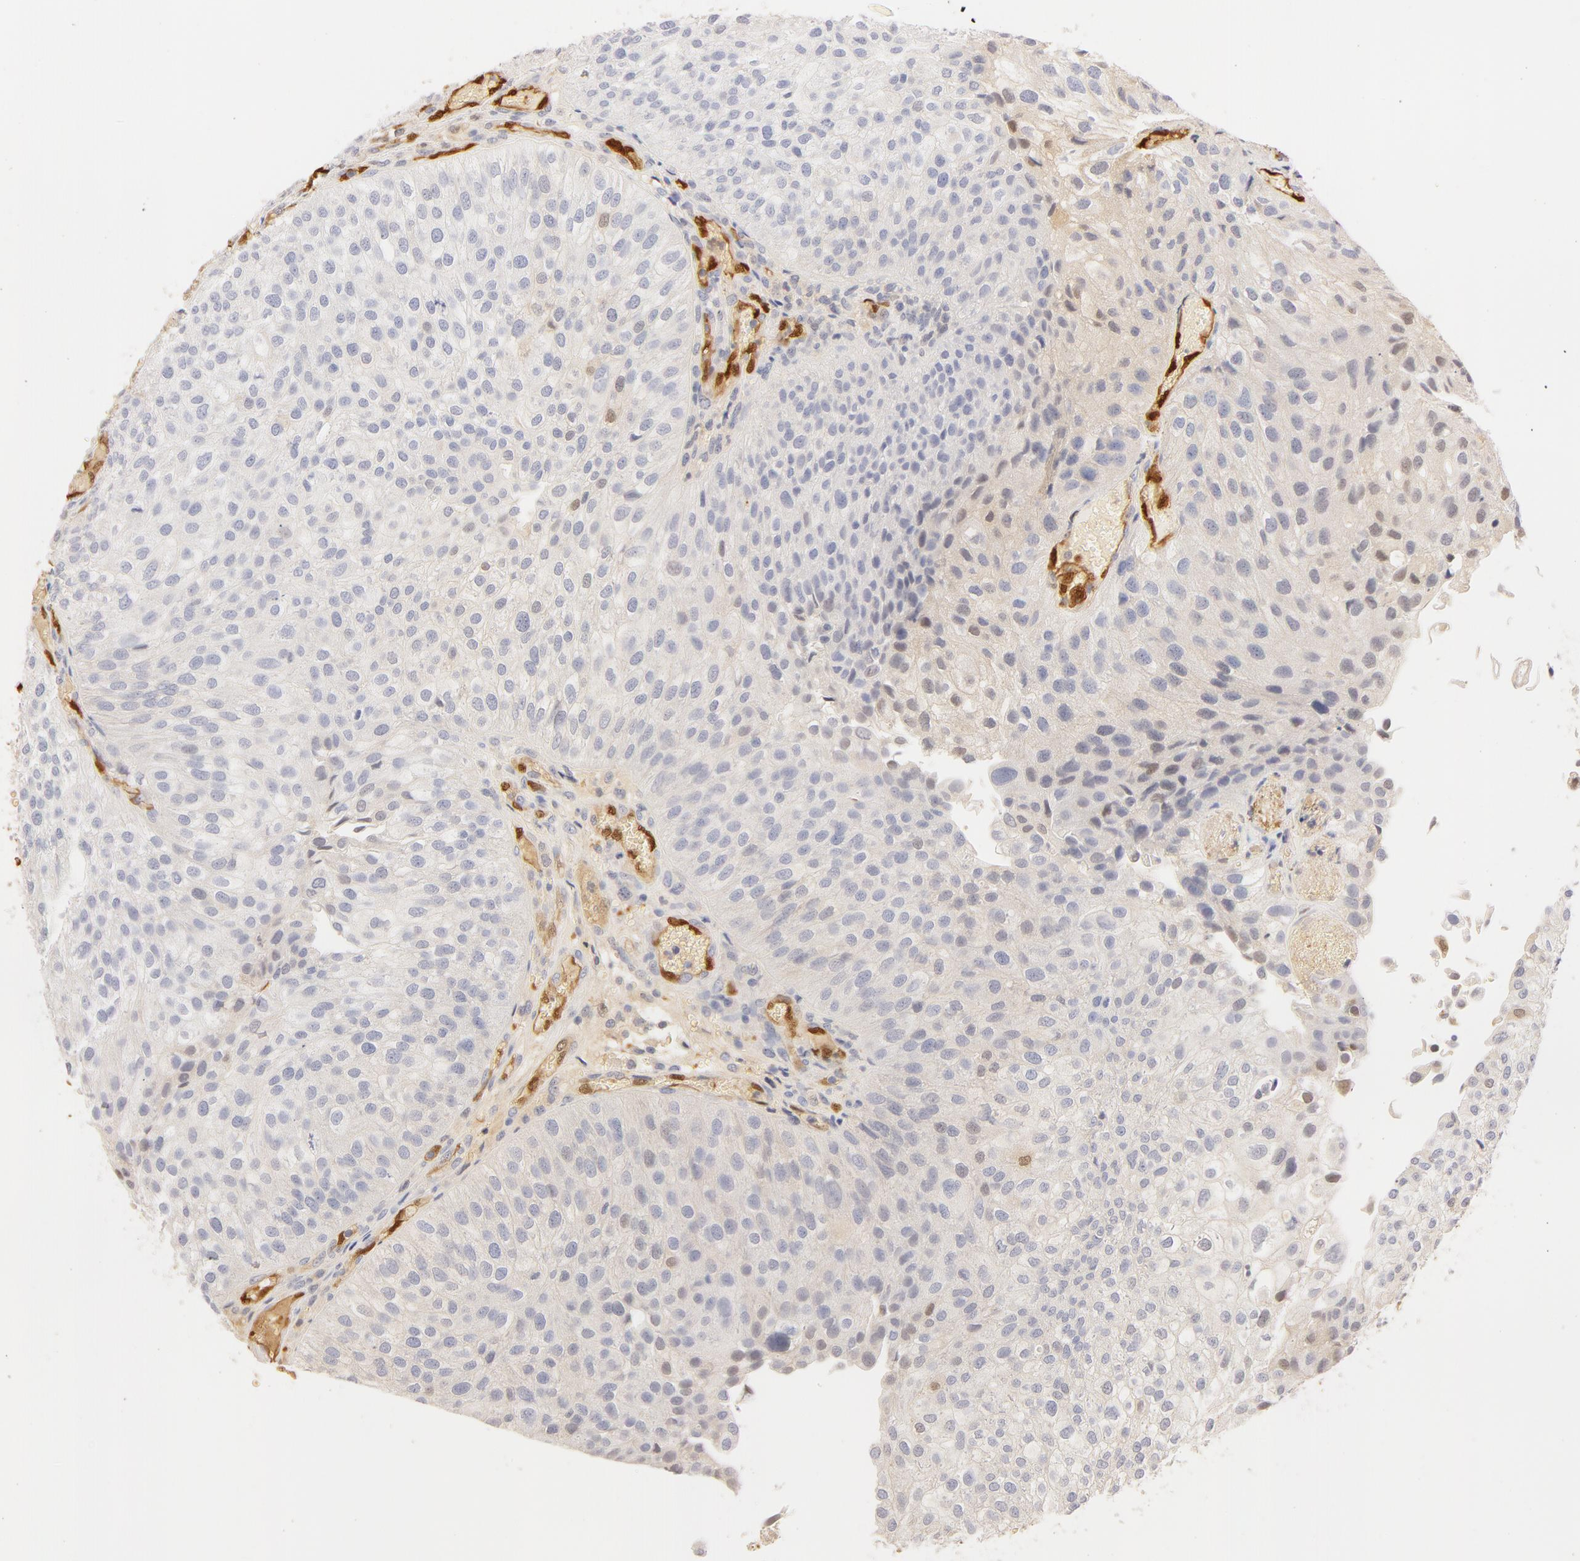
{"staining": {"intensity": "negative", "quantity": "none", "location": "none"}, "tissue": "urothelial cancer", "cell_type": "Tumor cells", "image_type": "cancer", "snomed": [{"axis": "morphology", "description": "Urothelial carcinoma, Low grade"}, {"axis": "topography", "description": "Urinary bladder"}], "caption": "An immunohistochemistry image of urothelial cancer is shown. There is no staining in tumor cells of urothelial cancer. (DAB IHC with hematoxylin counter stain).", "gene": "CA2", "patient": {"sex": "female", "age": 89}}